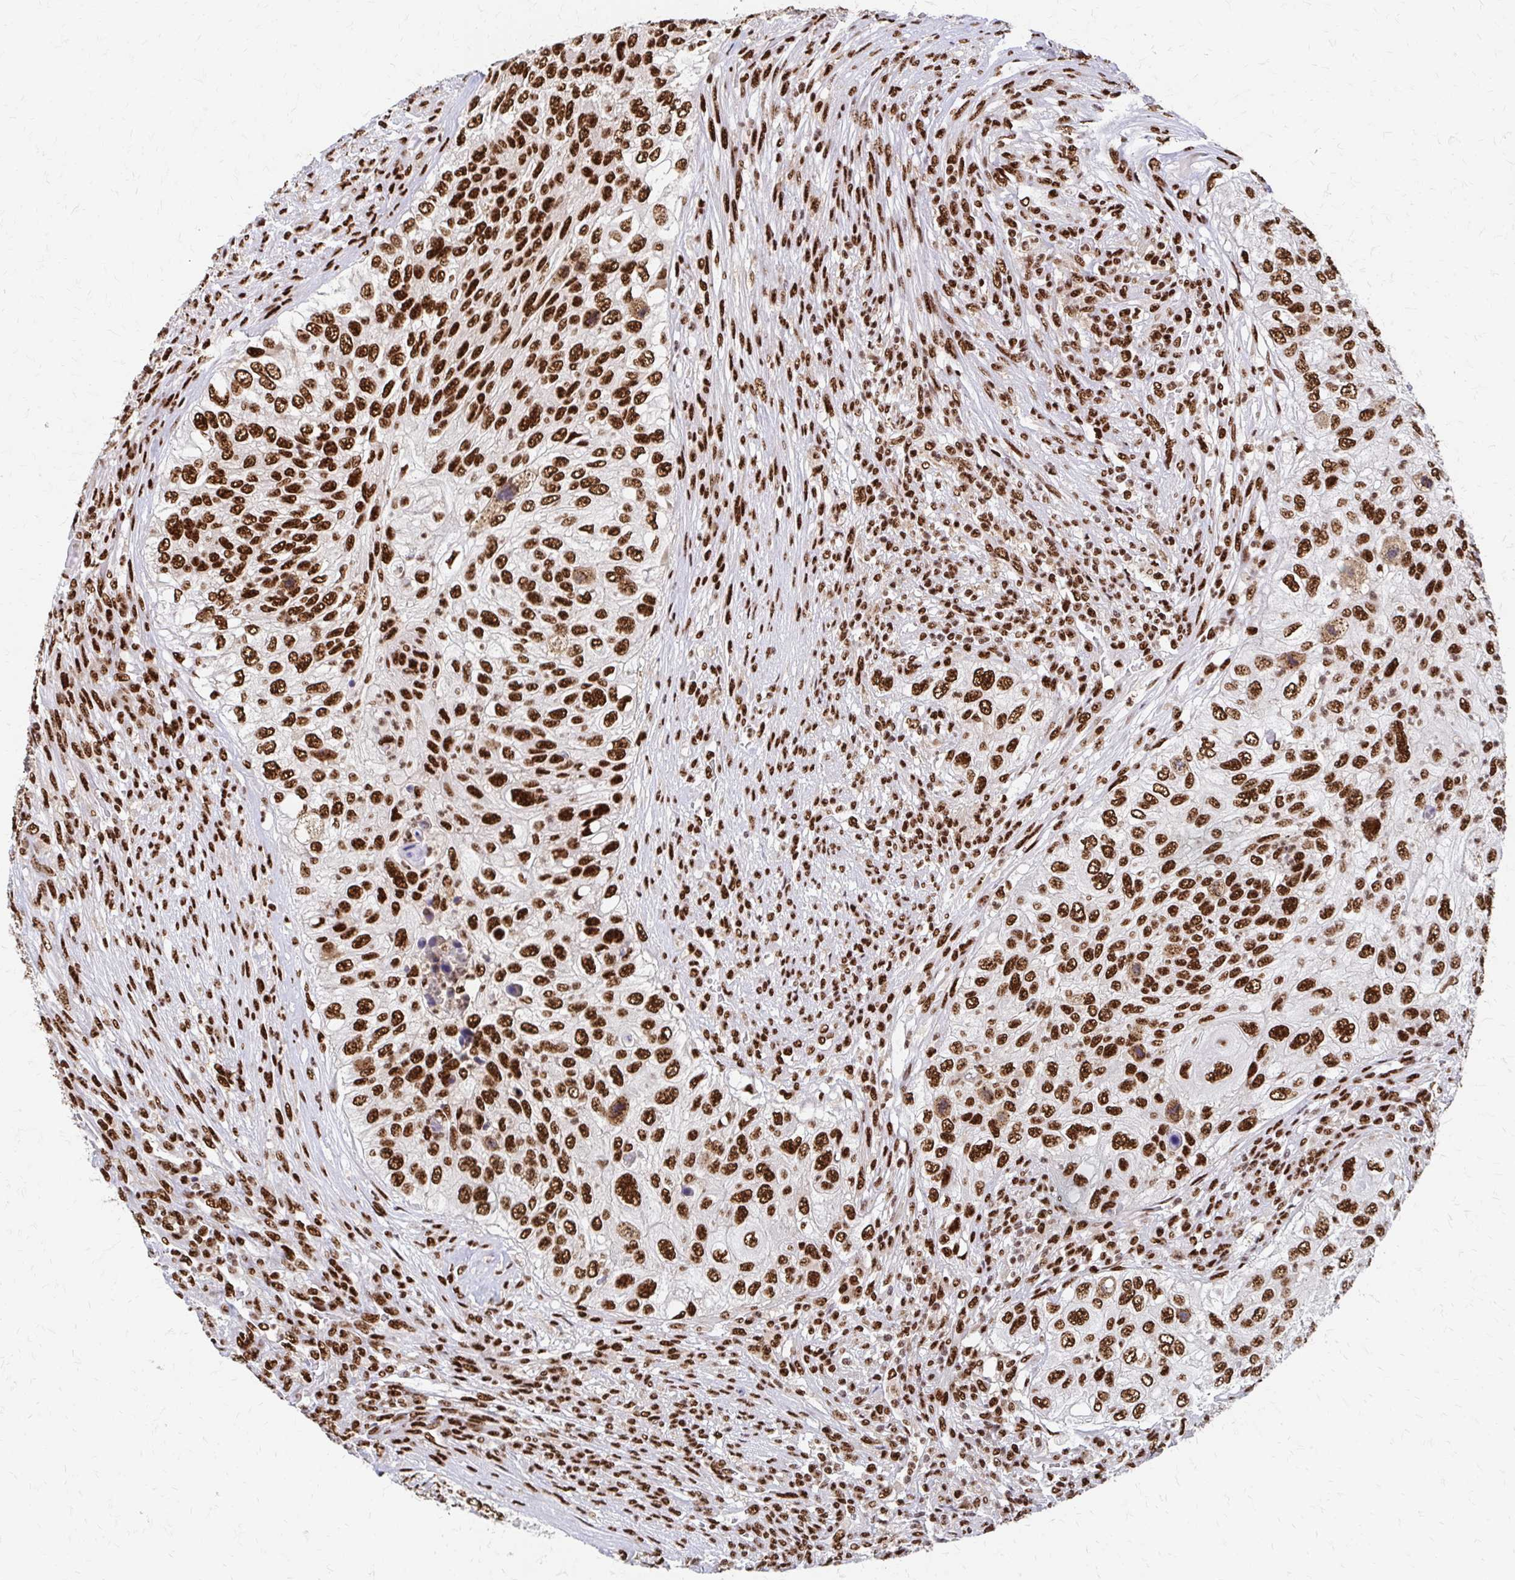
{"staining": {"intensity": "strong", "quantity": ">75%", "location": "nuclear"}, "tissue": "urothelial cancer", "cell_type": "Tumor cells", "image_type": "cancer", "snomed": [{"axis": "morphology", "description": "Urothelial carcinoma, High grade"}, {"axis": "topography", "description": "Urinary bladder"}], "caption": "High-power microscopy captured an IHC image of urothelial carcinoma (high-grade), revealing strong nuclear positivity in approximately >75% of tumor cells.", "gene": "CNKSR3", "patient": {"sex": "female", "age": 60}}